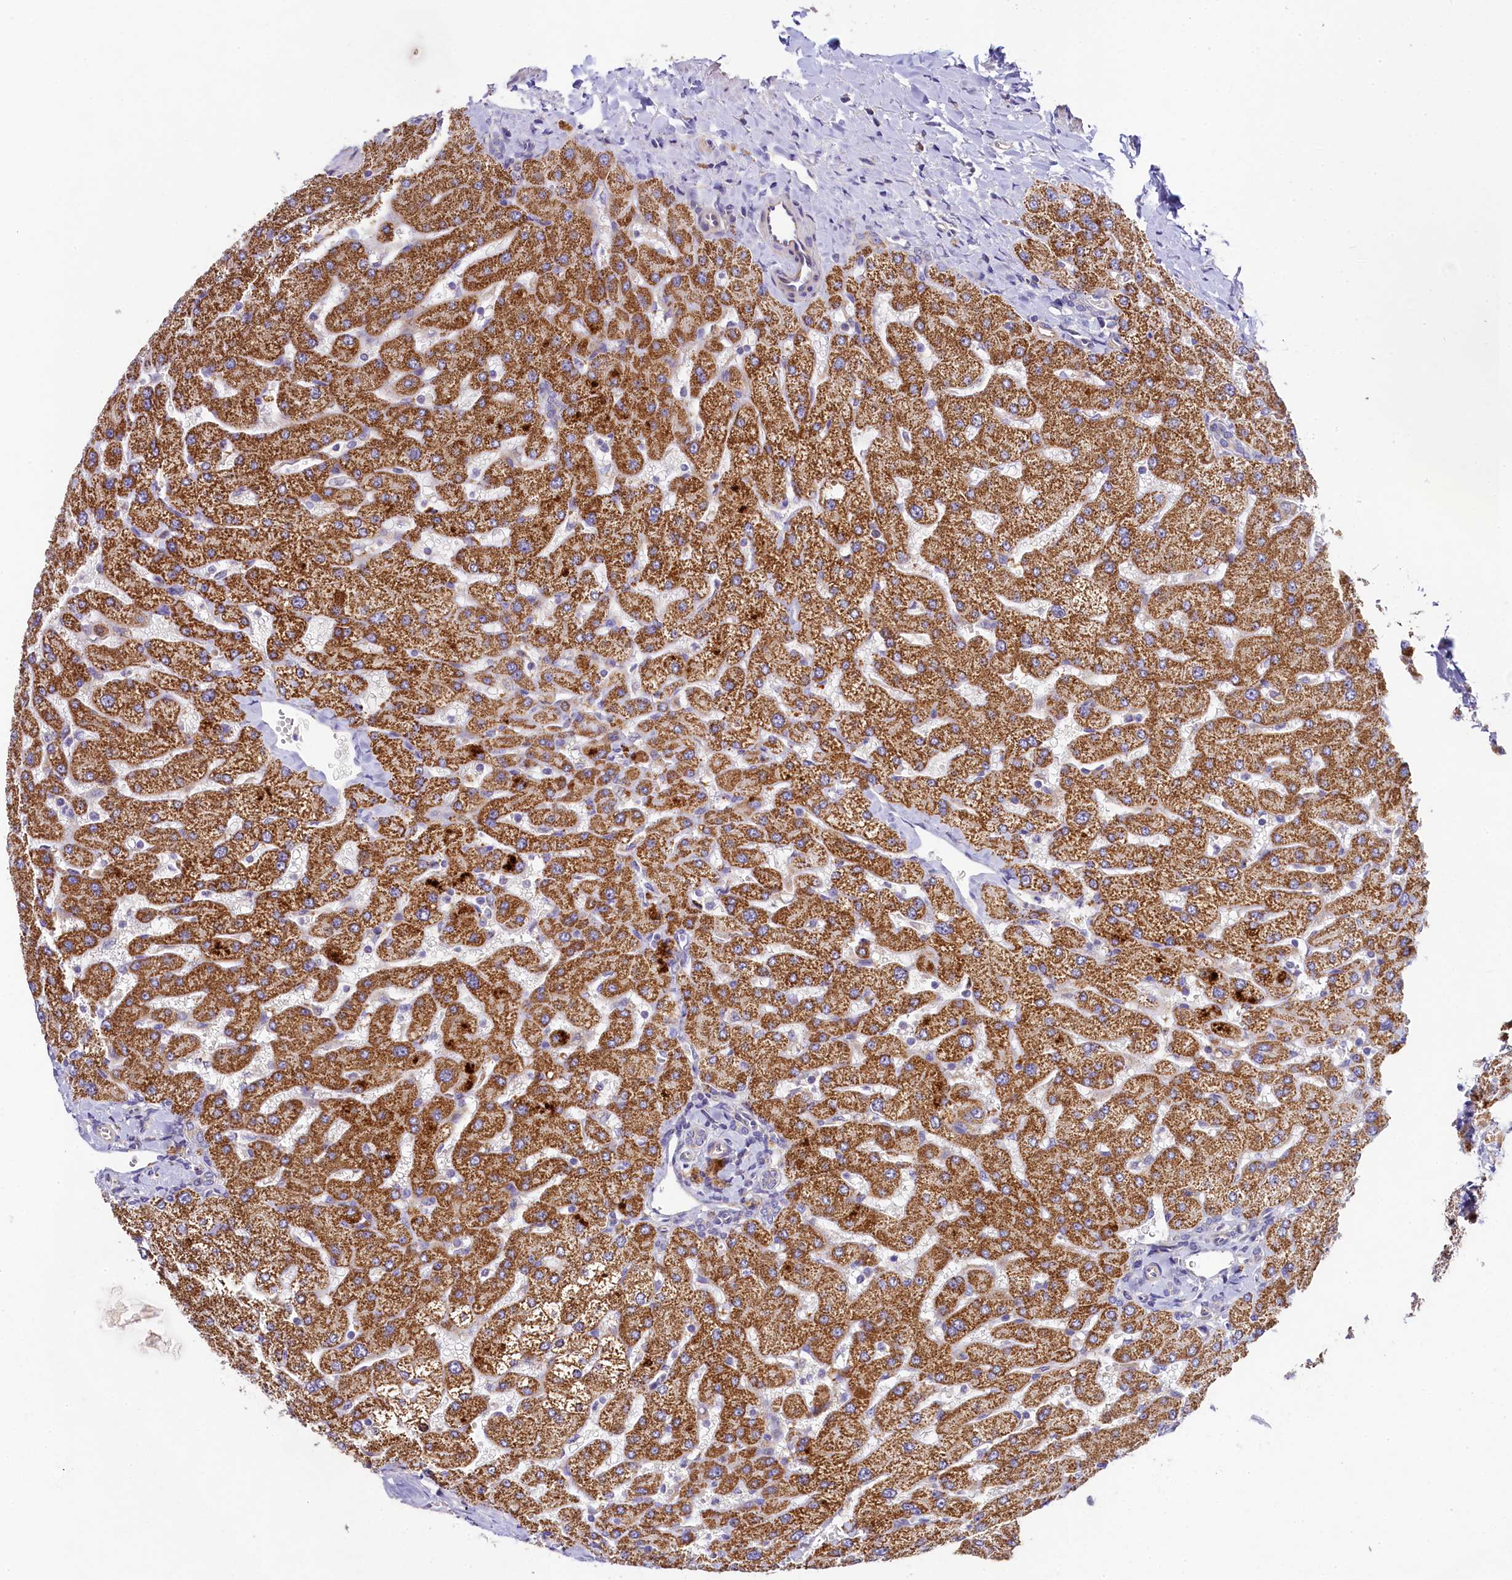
{"staining": {"intensity": "negative", "quantity": "none", "location": "none"}, "tissue": "liver", "cell_type": "Cholangiocytes", "image_type": "normal", "snomed": [{"axis": "morphology", "description": "Normal tissue, NOS"}, {"axis": "topography", "description": "Liver"}], "caption": "Micrograph shows no protein staining in cholangiocytes of unremarkable liver.", "gene": "FXYD6", "patient": {"sex": "male", "age": 55}}